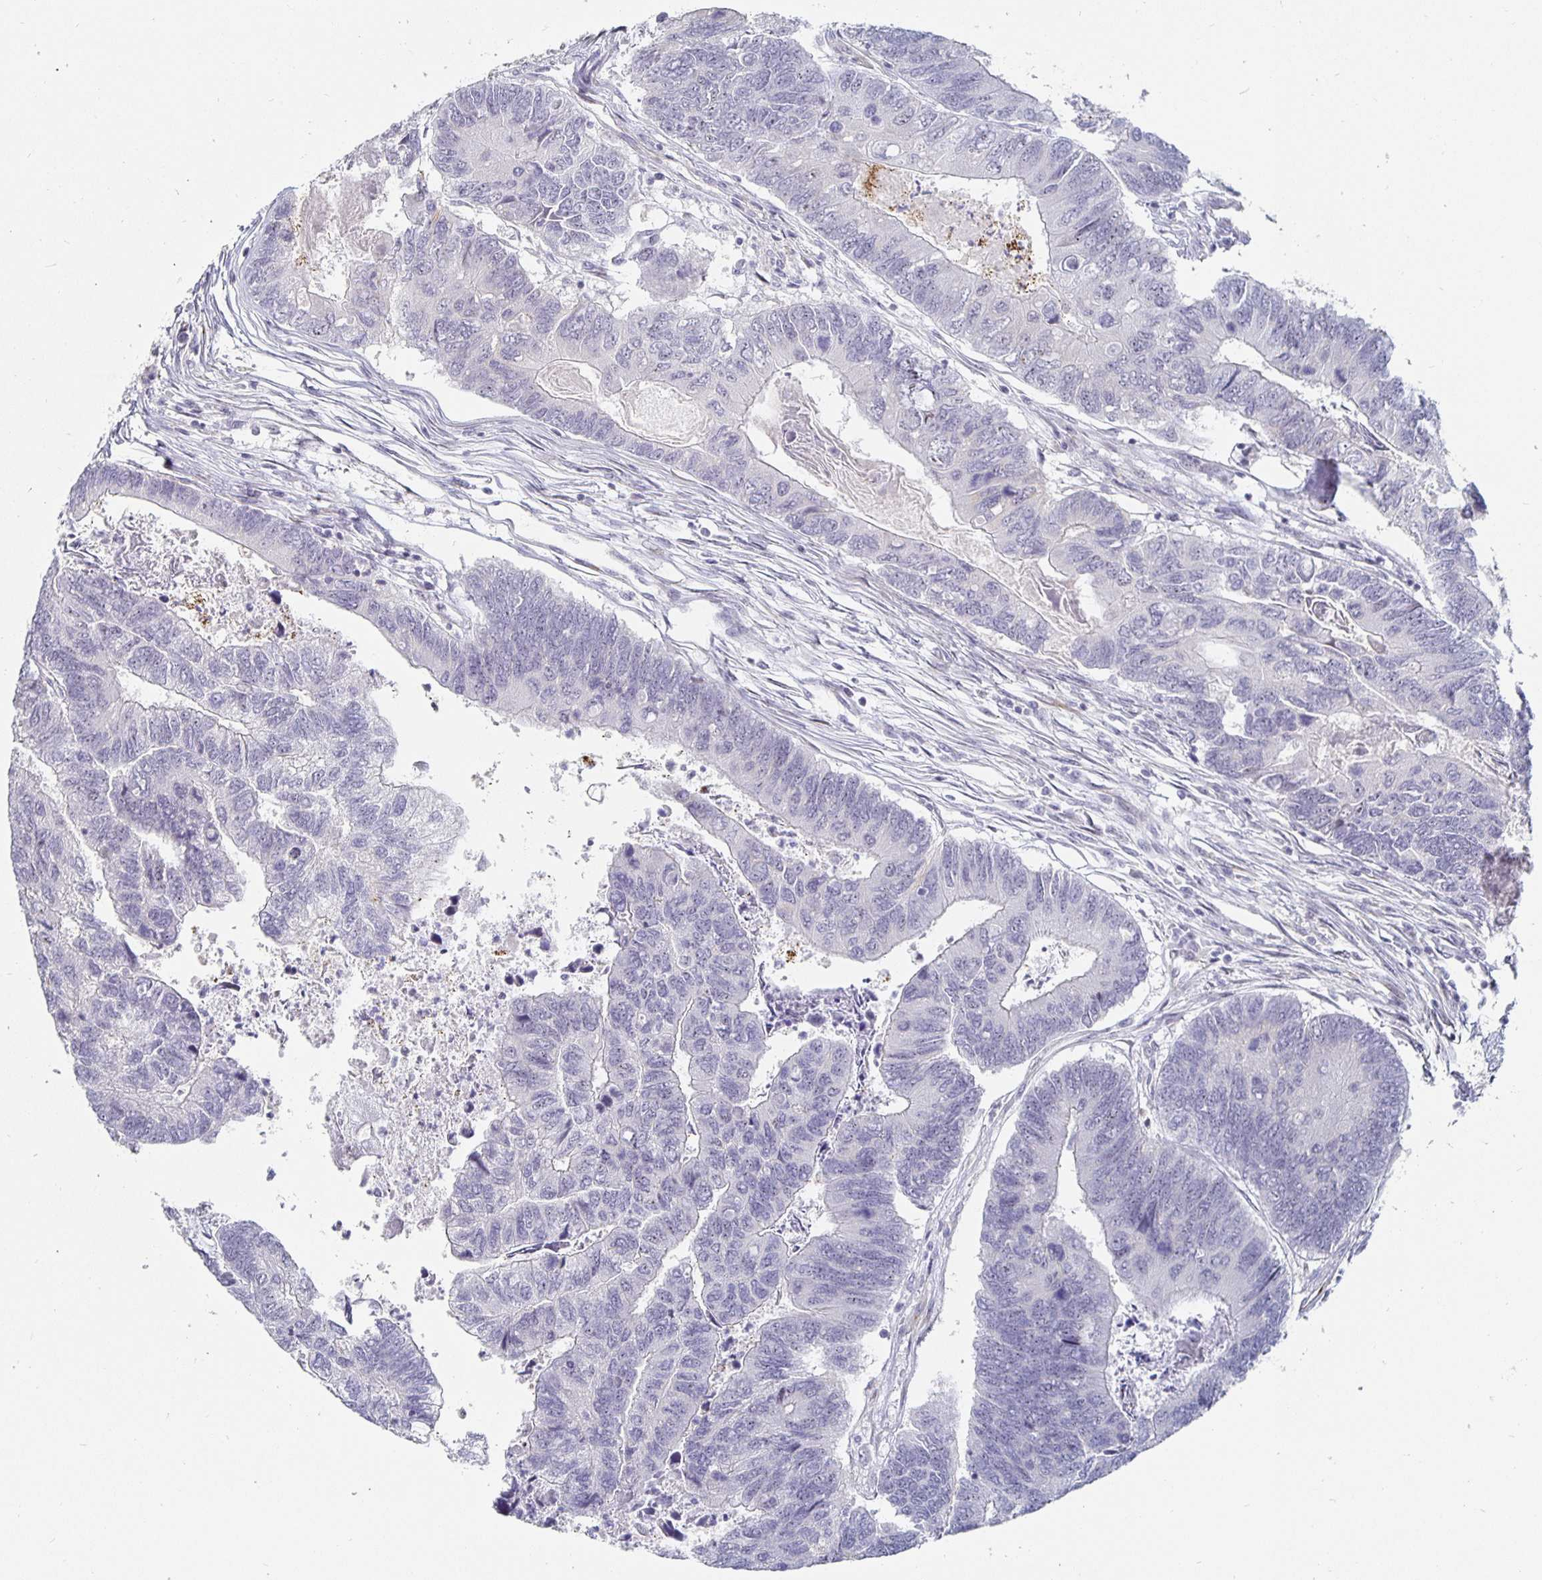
{"staining": {"intensity": "negative", "quantity": "none", "location": "none"}, "tissue": "colorectal cancer", "cell_type": "Tumor cells", "image_type": "cancer", "snomed": [{"axis": "morphology", "description": "Adenocarcinoma, NOS"}, {"axis": "topography", "description": "Colon"}], "caption": "Immunohistochemistry (IHC) micrograph of colorectal adenocarcinoma stained for a protein (brown), which displays no positivity in tumor cells.", "gene": "S100G", "patient": {"sex": "female", "age": 67}}